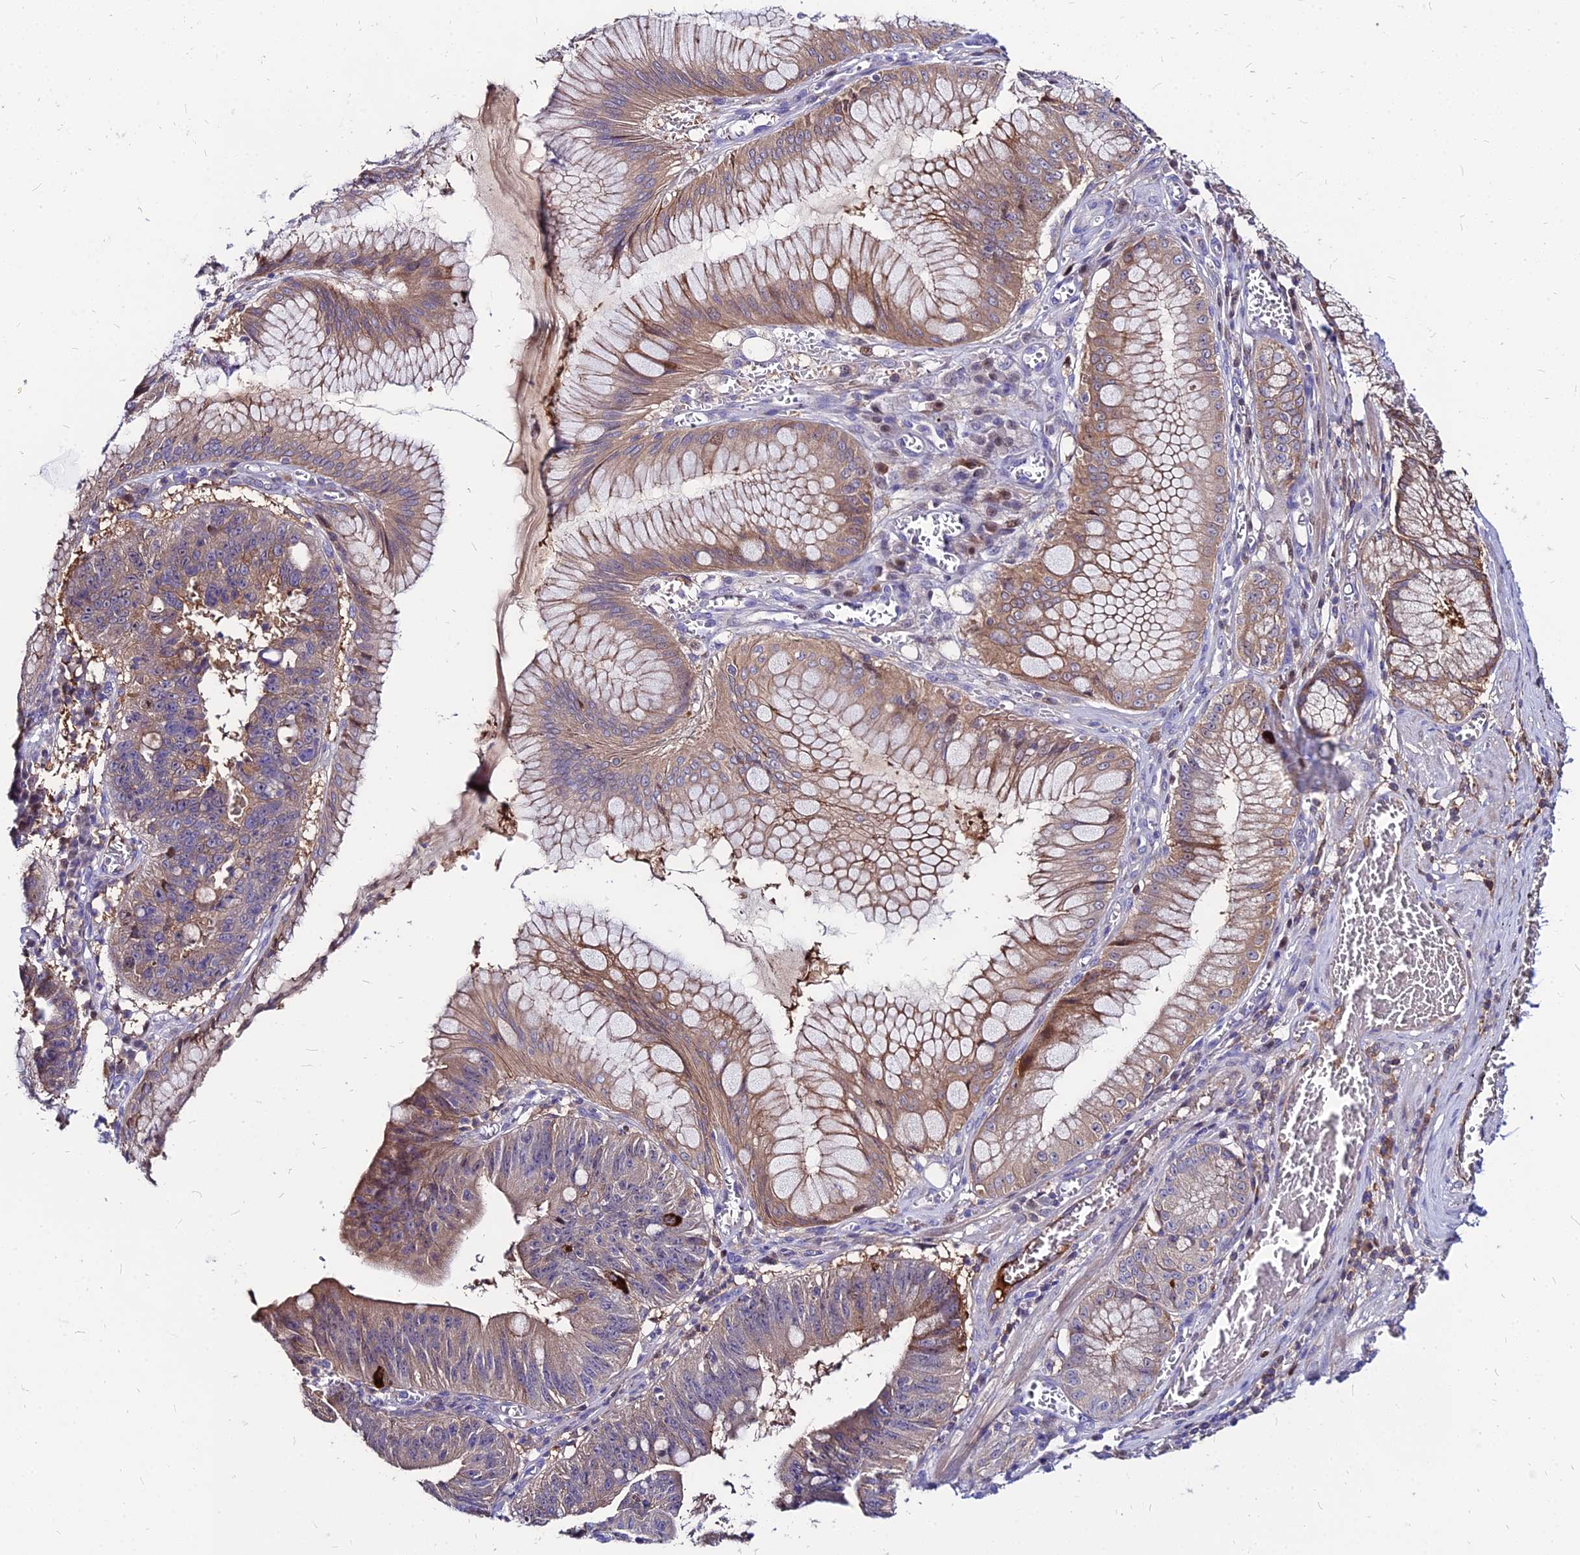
{"staining": {"intensity": "moderate", "quantity": "25%-75%", "location": "cytoplasmic/membranous"}, "tissue": "stomach cancer", "cell_type": "Tumor cells", "image_type": "cancer", "snomed": [{"axis": "morphology", "description": "Adenocarcinoma, NOS"}, {"axis": "topography", "description": "Stomach"}], "caption": "An immunohistochemistry (IHC) micrograph of tumor tissue is shown. Protein staining in brown highlights moderate cytoplasmic/membranous positivity in stomach cancer within tumor cells.", "gene": "ACSM6", "patient": {"sex": "male", "age": 59}}